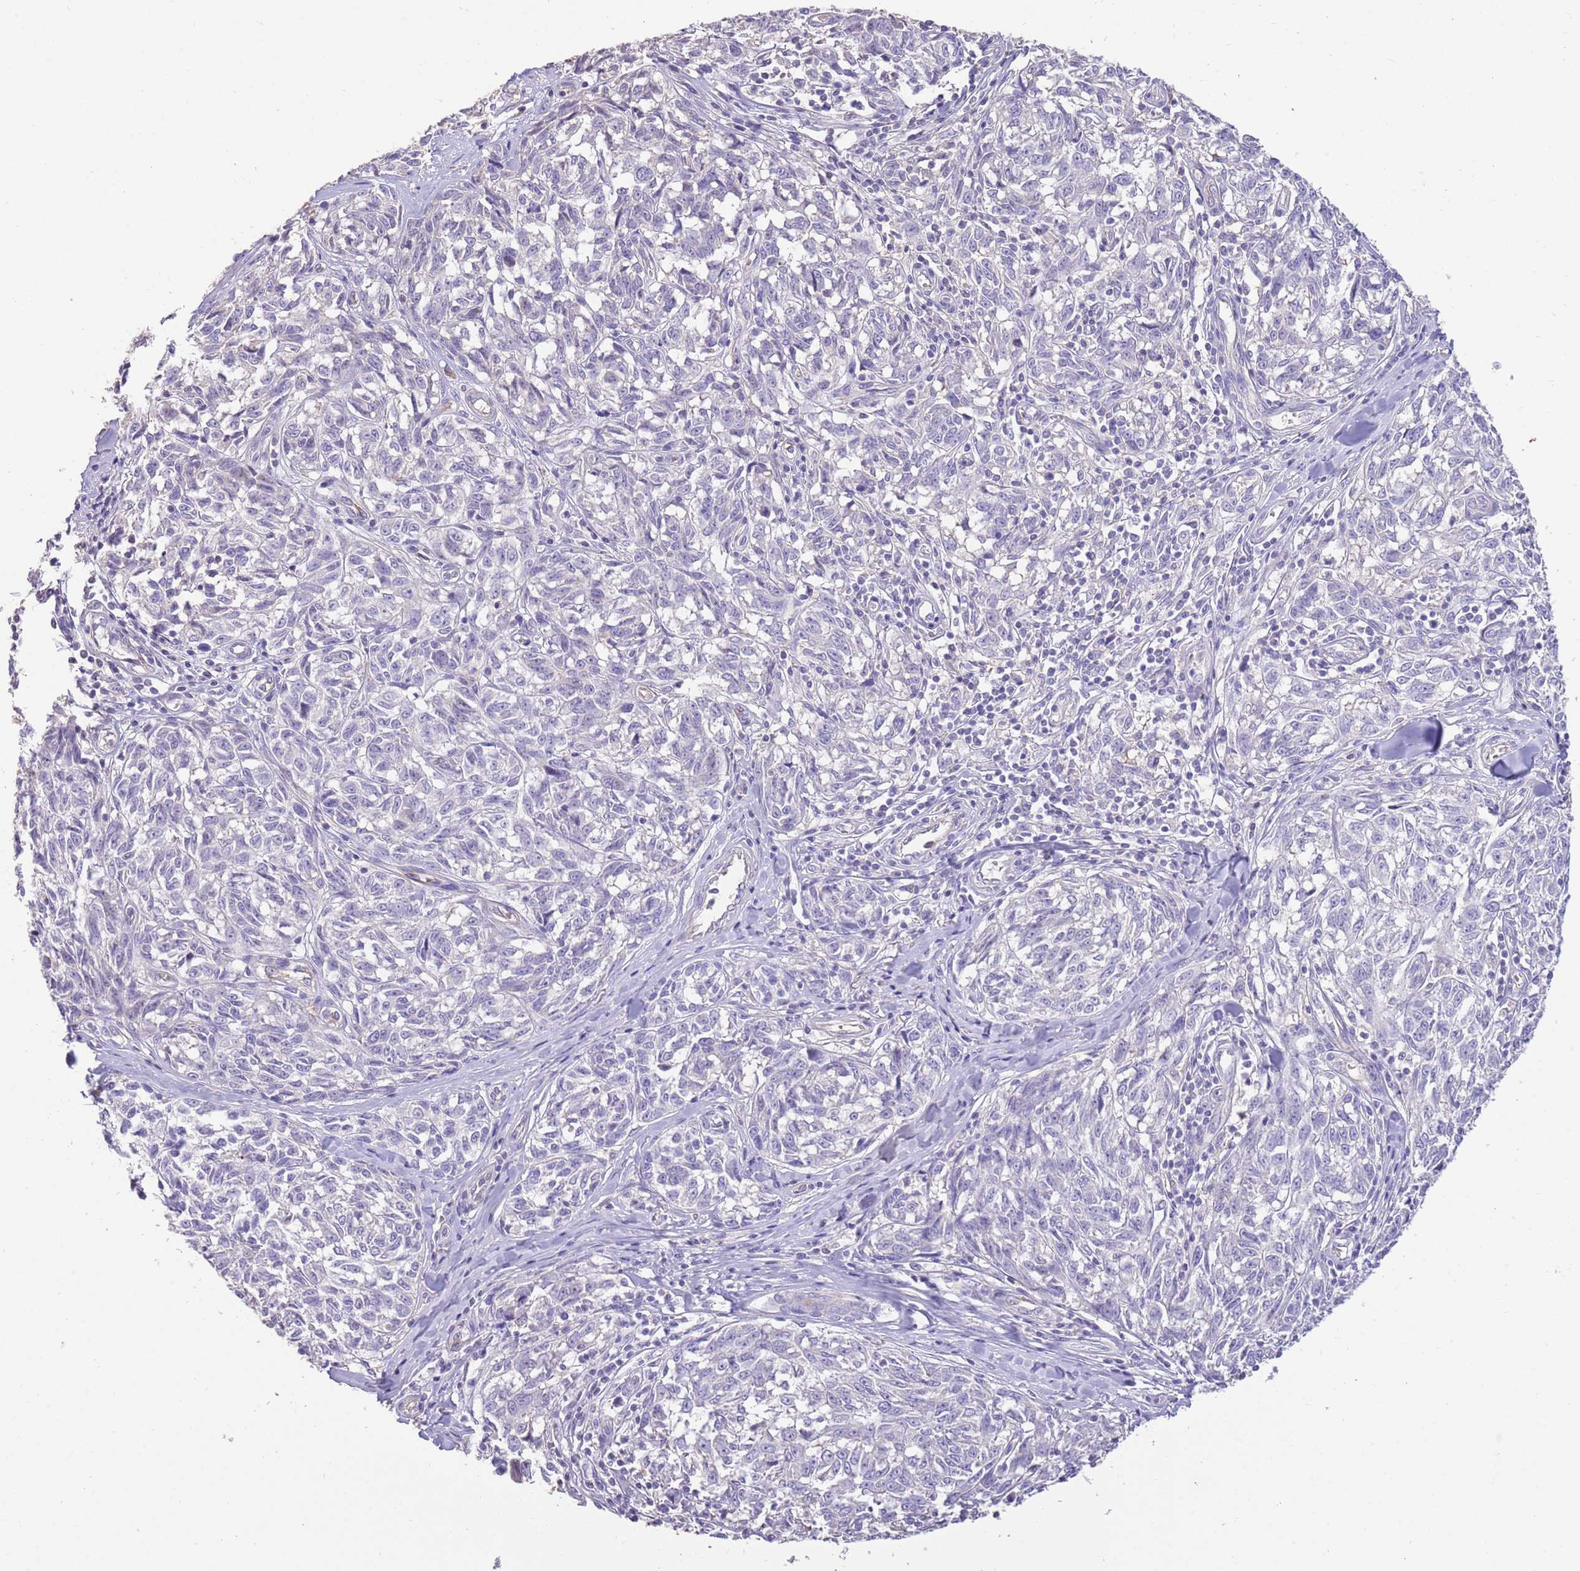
{"staining": {"intensity": "negative", "quantity": "none", "location": "none"}, "tissue": "melanoma", "cell_type": "Tumor cells", "image_type": "cancer", "snomed": [{"axis": "morphology", "description": "Normal tissue, NOS"}, {"axis": "morphology", "description": "Malignant melanoma, NOS"}, {"axis": "topography", "description": "Skin"}], "caption": "An immunohistochemistry (IHC) image of malignant melanoma is shown. There is no staining in tumor cells of malignant melanoma. Nuclei are stained in blue.", "gene": "SFTPA1", "patient": {"sex": "female", "age": 64}}